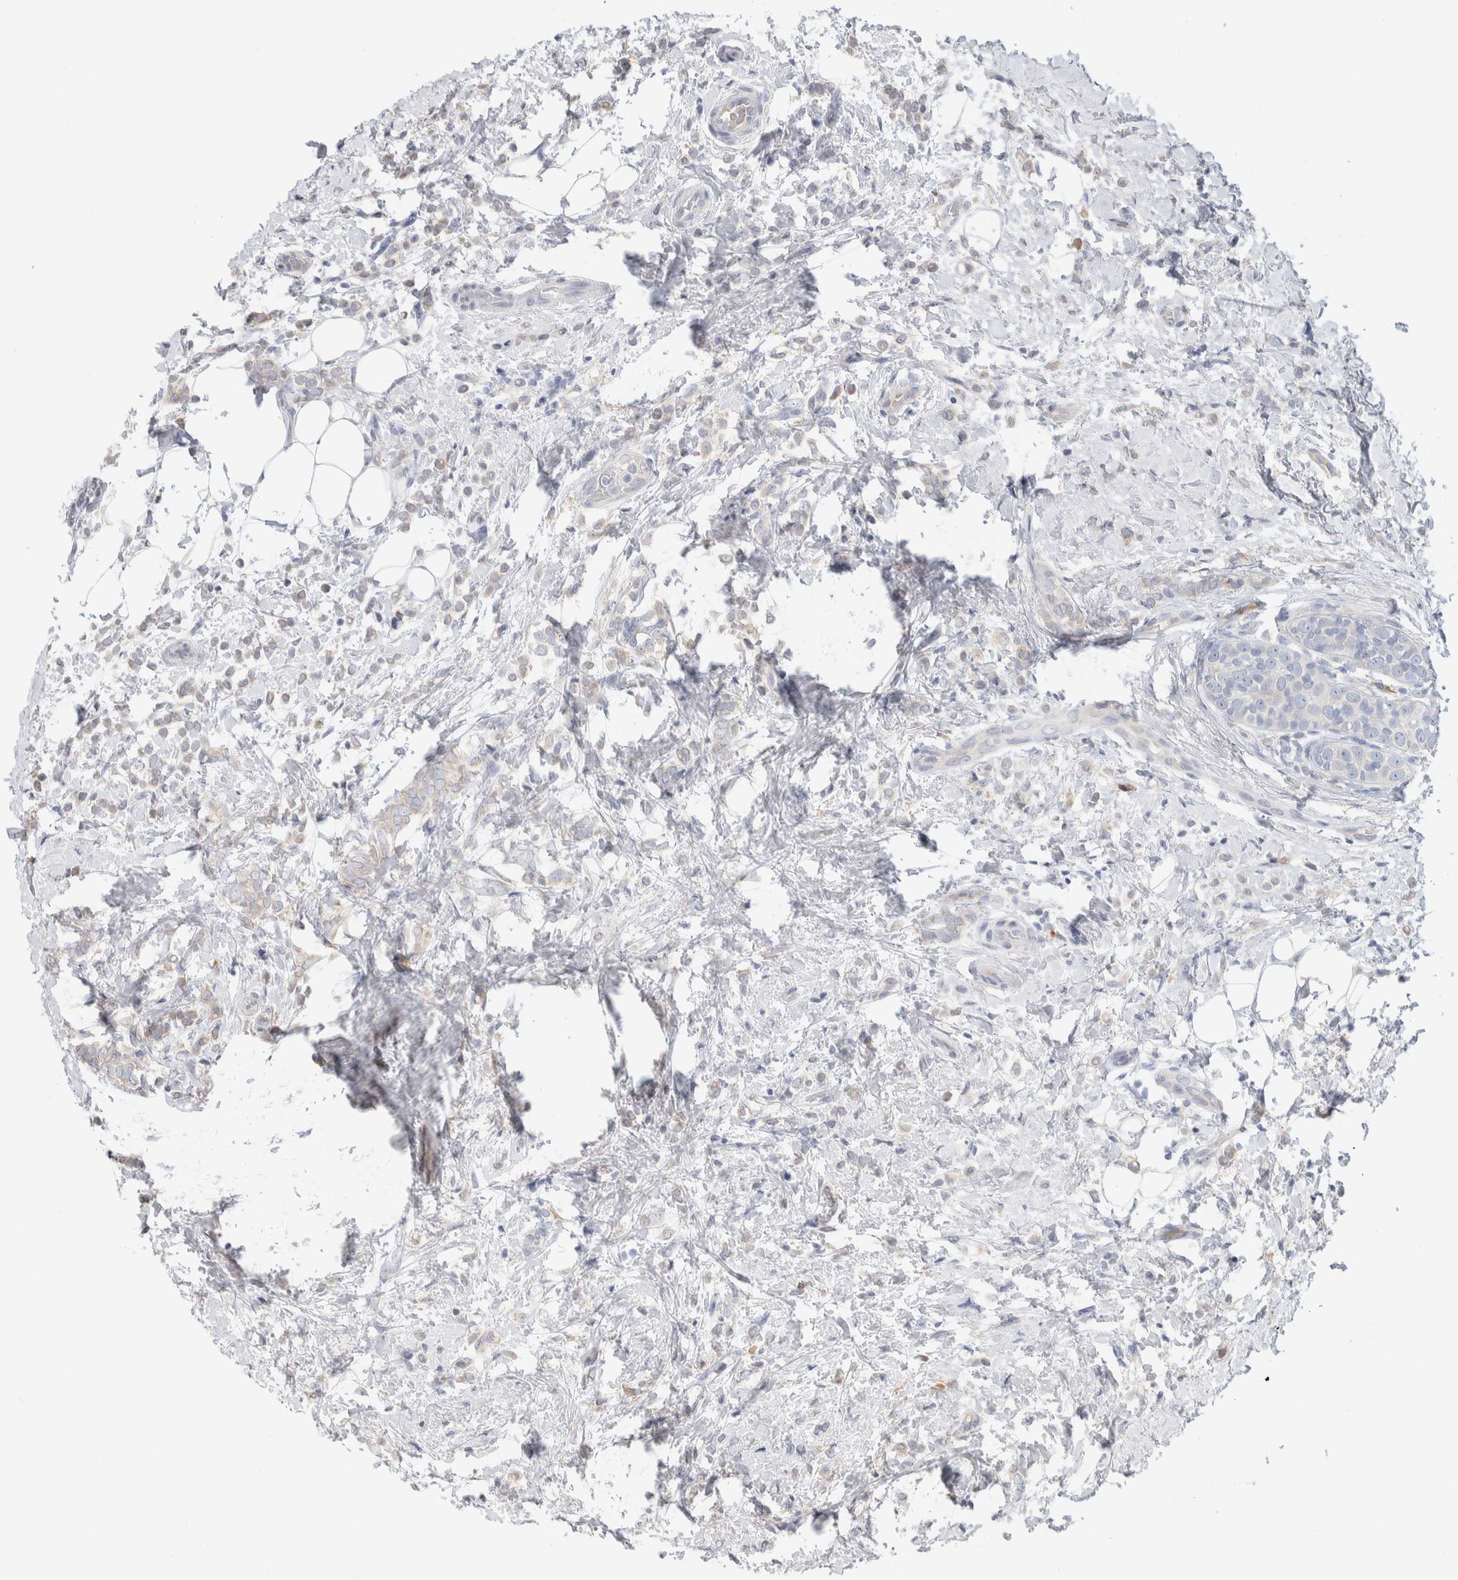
{"staining": {"intensity": "weak", "quantity": "25%-75%", "location": "cytoplasmic/membranous"}, "tissue": "breast cancer", "cell_type": "Tumor cells", "image_type": "cancer", "snomed": [{"axis": "morphology", "description": "Lobular carcinoma"}, {"axis": "topography", "description": "Breast"}], "caption": "Immunohistochemical staining of human breast lobular carcinoma exhibits low levels of weak cytoplasmic/membranous positivity in about 25%-75% of tumor cells.", "gene": "RUSF1", "patient": {"sex": "female", "age": 50}}